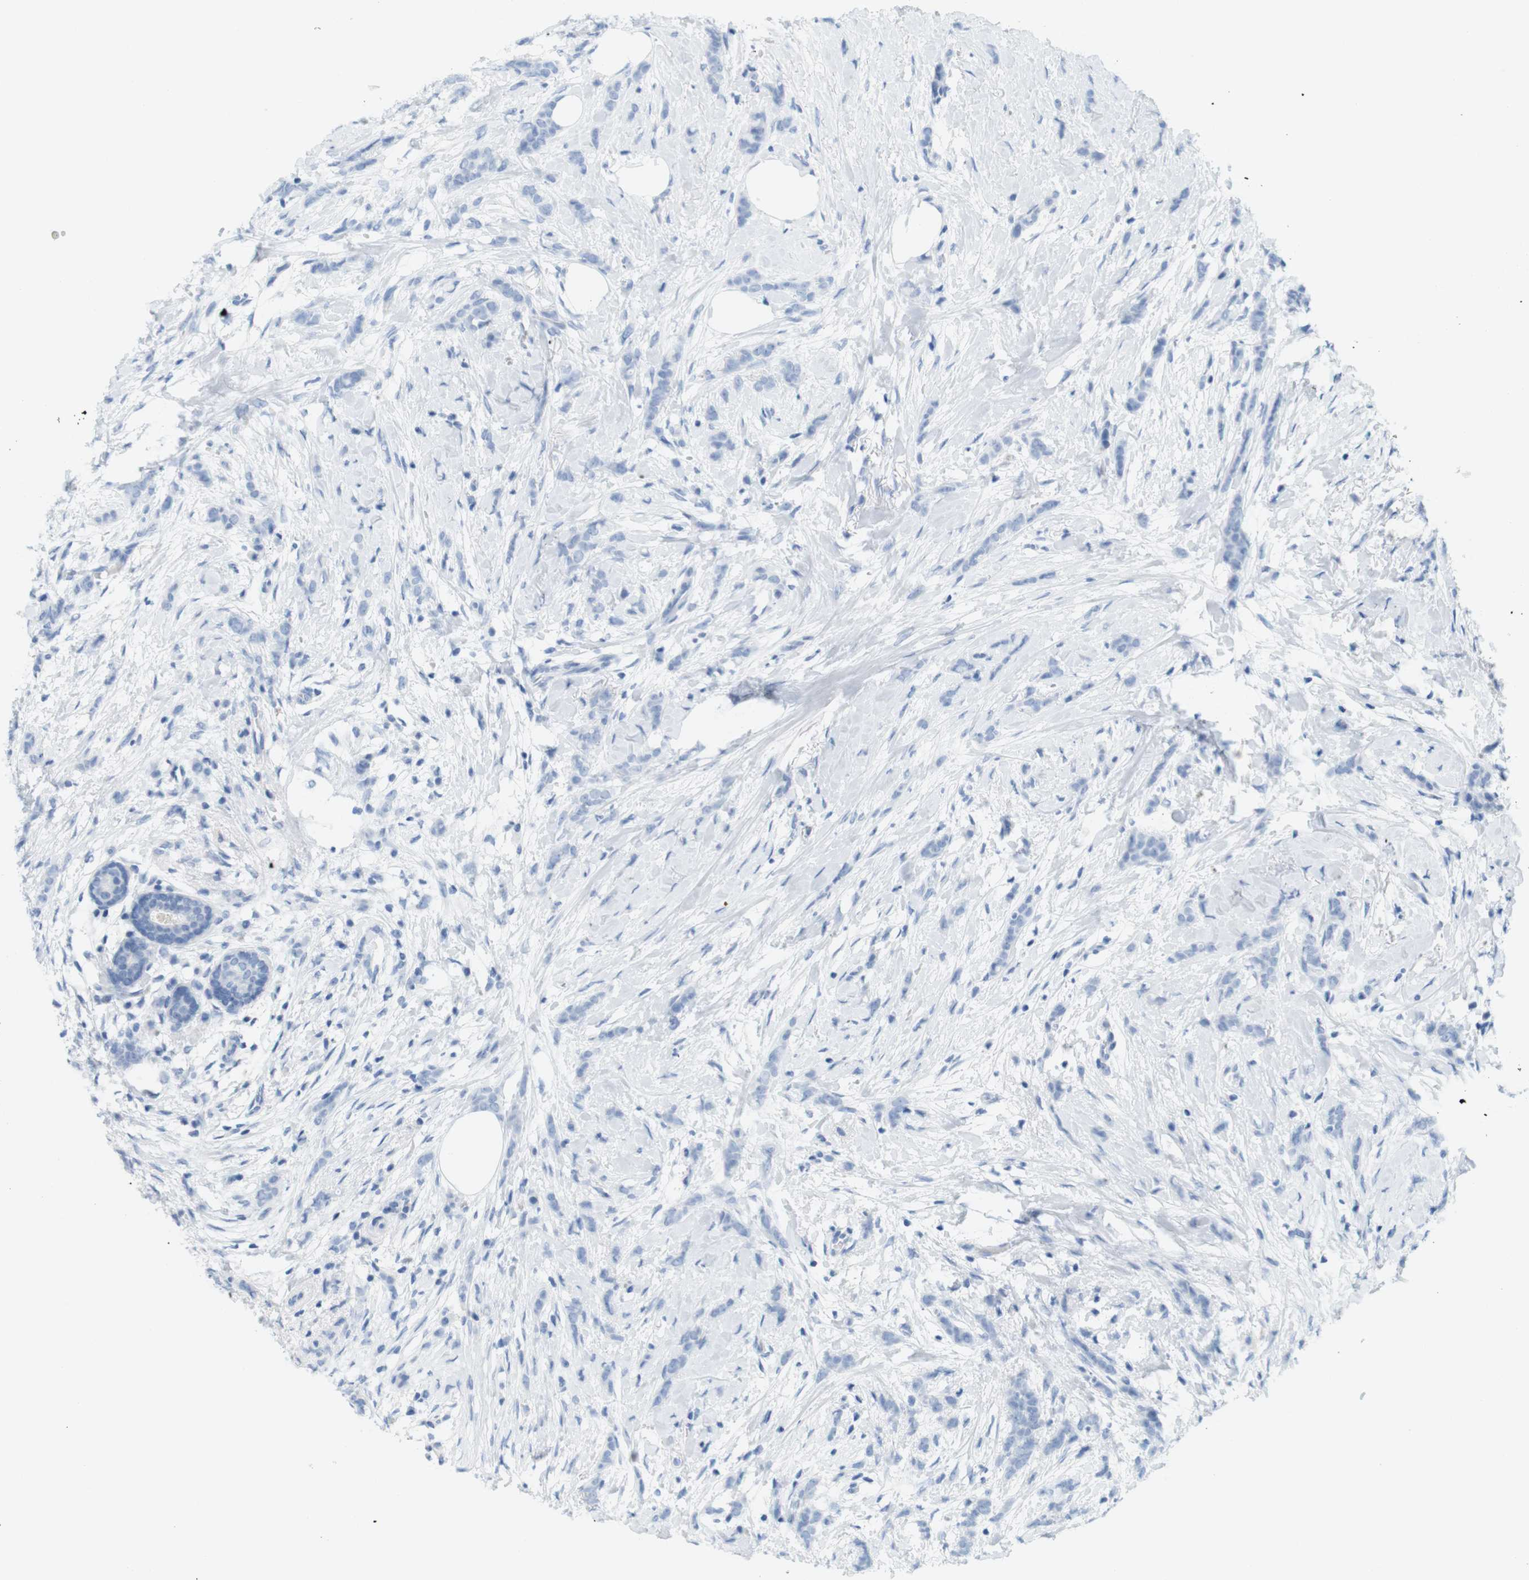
{"staining": {"intensity": "negative", "quantity": "none", "location": "none"}, "tissue": "breast cancer", "cell_type": "Tumor cells", "image_type": "cancer", "snomed": [{"axis": "morphology", "description": "Lobular carcinoma, in situ"}, {"axis": "morphology", "description": "Lobular carcinoma"}, {"axis": "topography", "description": "Breast"}], "caption": "IHC histopathology image of human breast lobular carcinoma in situ stained for a protein (brown), which shows no positivity in tumor cells.", "gene": "TNNT2", "patient": {"sex": "female", "age": 41}}